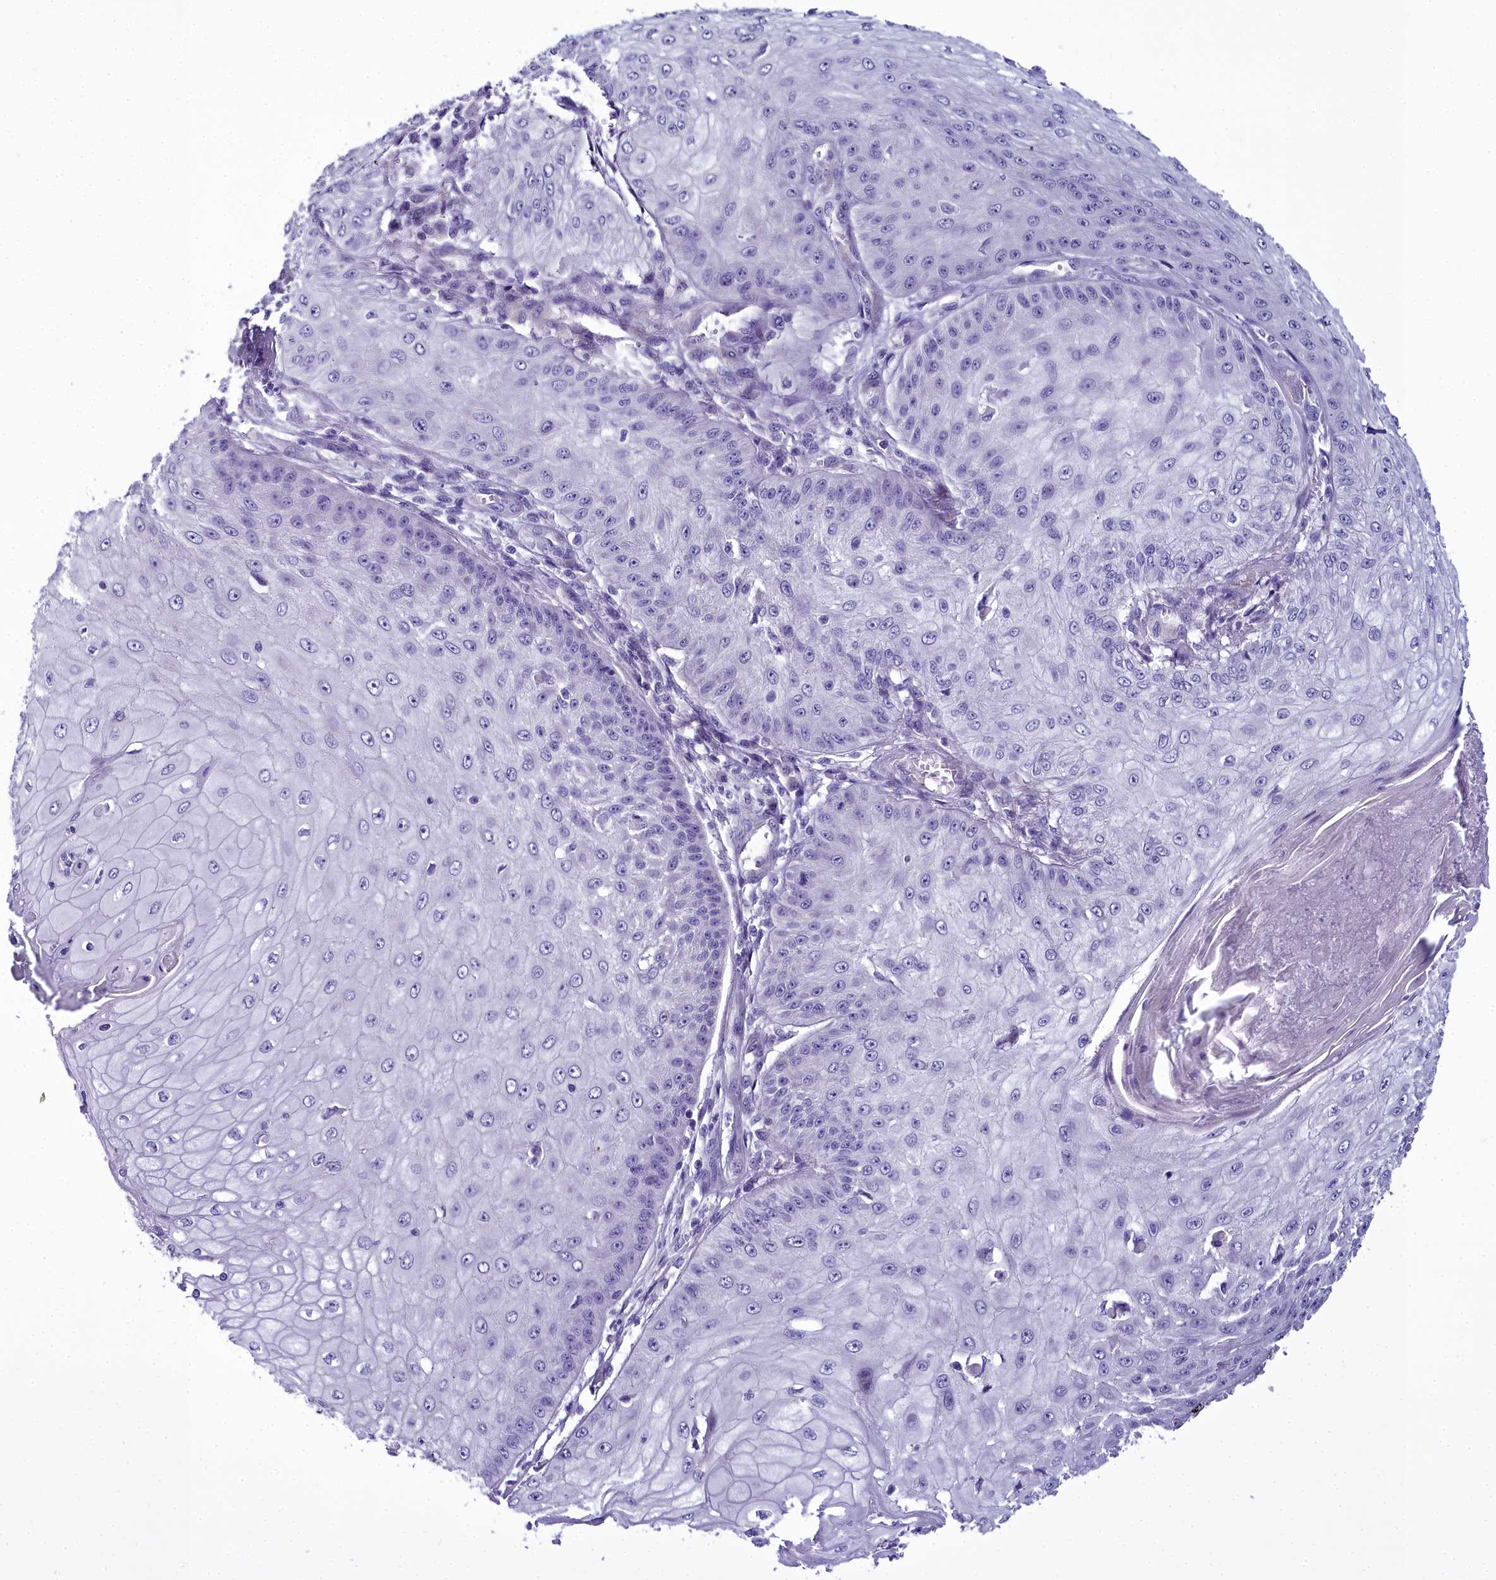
{"staining": {"intensity": "negative", "quantity": "none", "location": "none"}, "tissue": "skin cancer", "cell_type": "Tumor cells", "image_type": "cancer", "snomed": [{"axis": "morphology", "description": "Squamous cell carcinoma, NOS"}, {"axis": "topography", "description": "Skin"}], "caption": "A micrograph of human skin squamous cell carcinoma is negative for staining in tumor cells.", "gene": "TIMM22", "patient": {"sex": "male", "age": 70}}